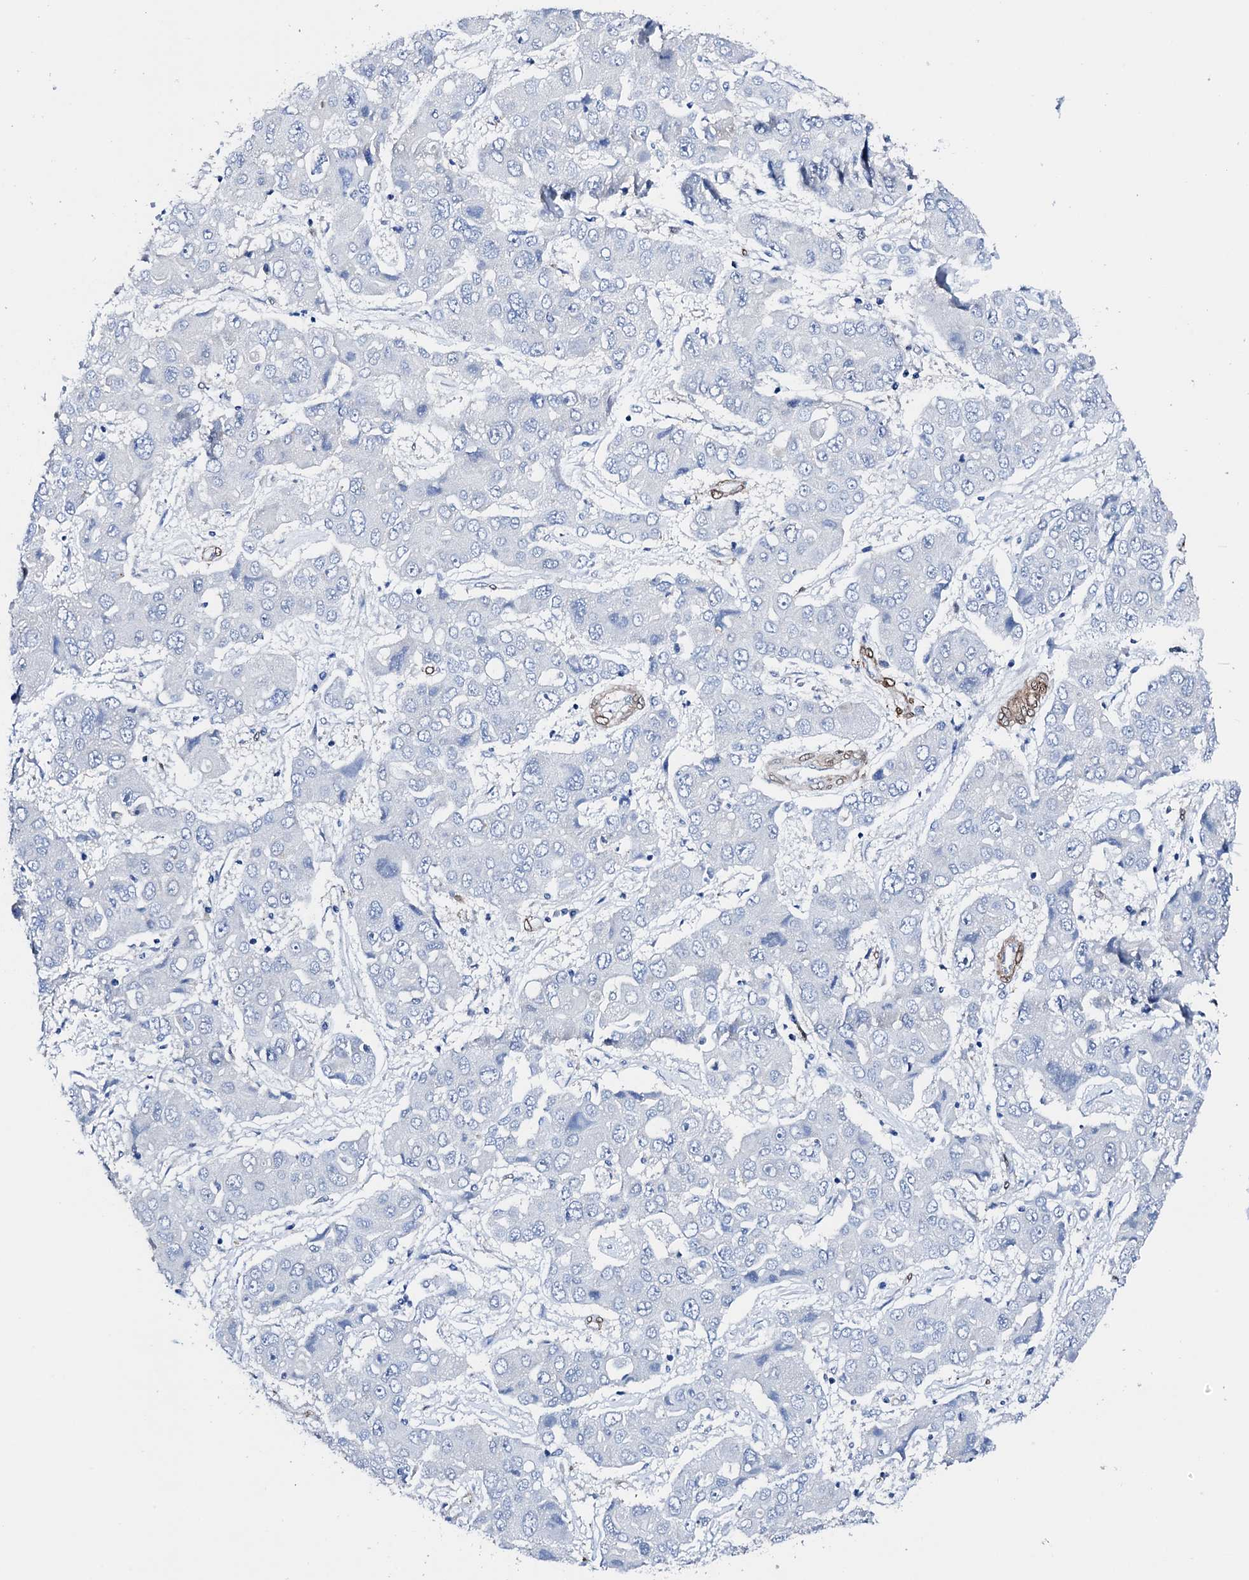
{"staining": {"intensity": "negative", "quantity": "none", "location": "none"}, "tissue": "liver cancer", "cell_type": "Tumor cells", "image_type": "cancer", "snomed": [{"axis": "morphology", "description": "Cholangiocarcinoma"}, {"axis": "topography", "description": "Liver"}], "caption": "This is a micrograph of immunohistochemistry staining of liver cancer, which shows no positivity in tumor cells.", "gene": "NRIP2", "patient": {"sex": "male", "age": 67}}